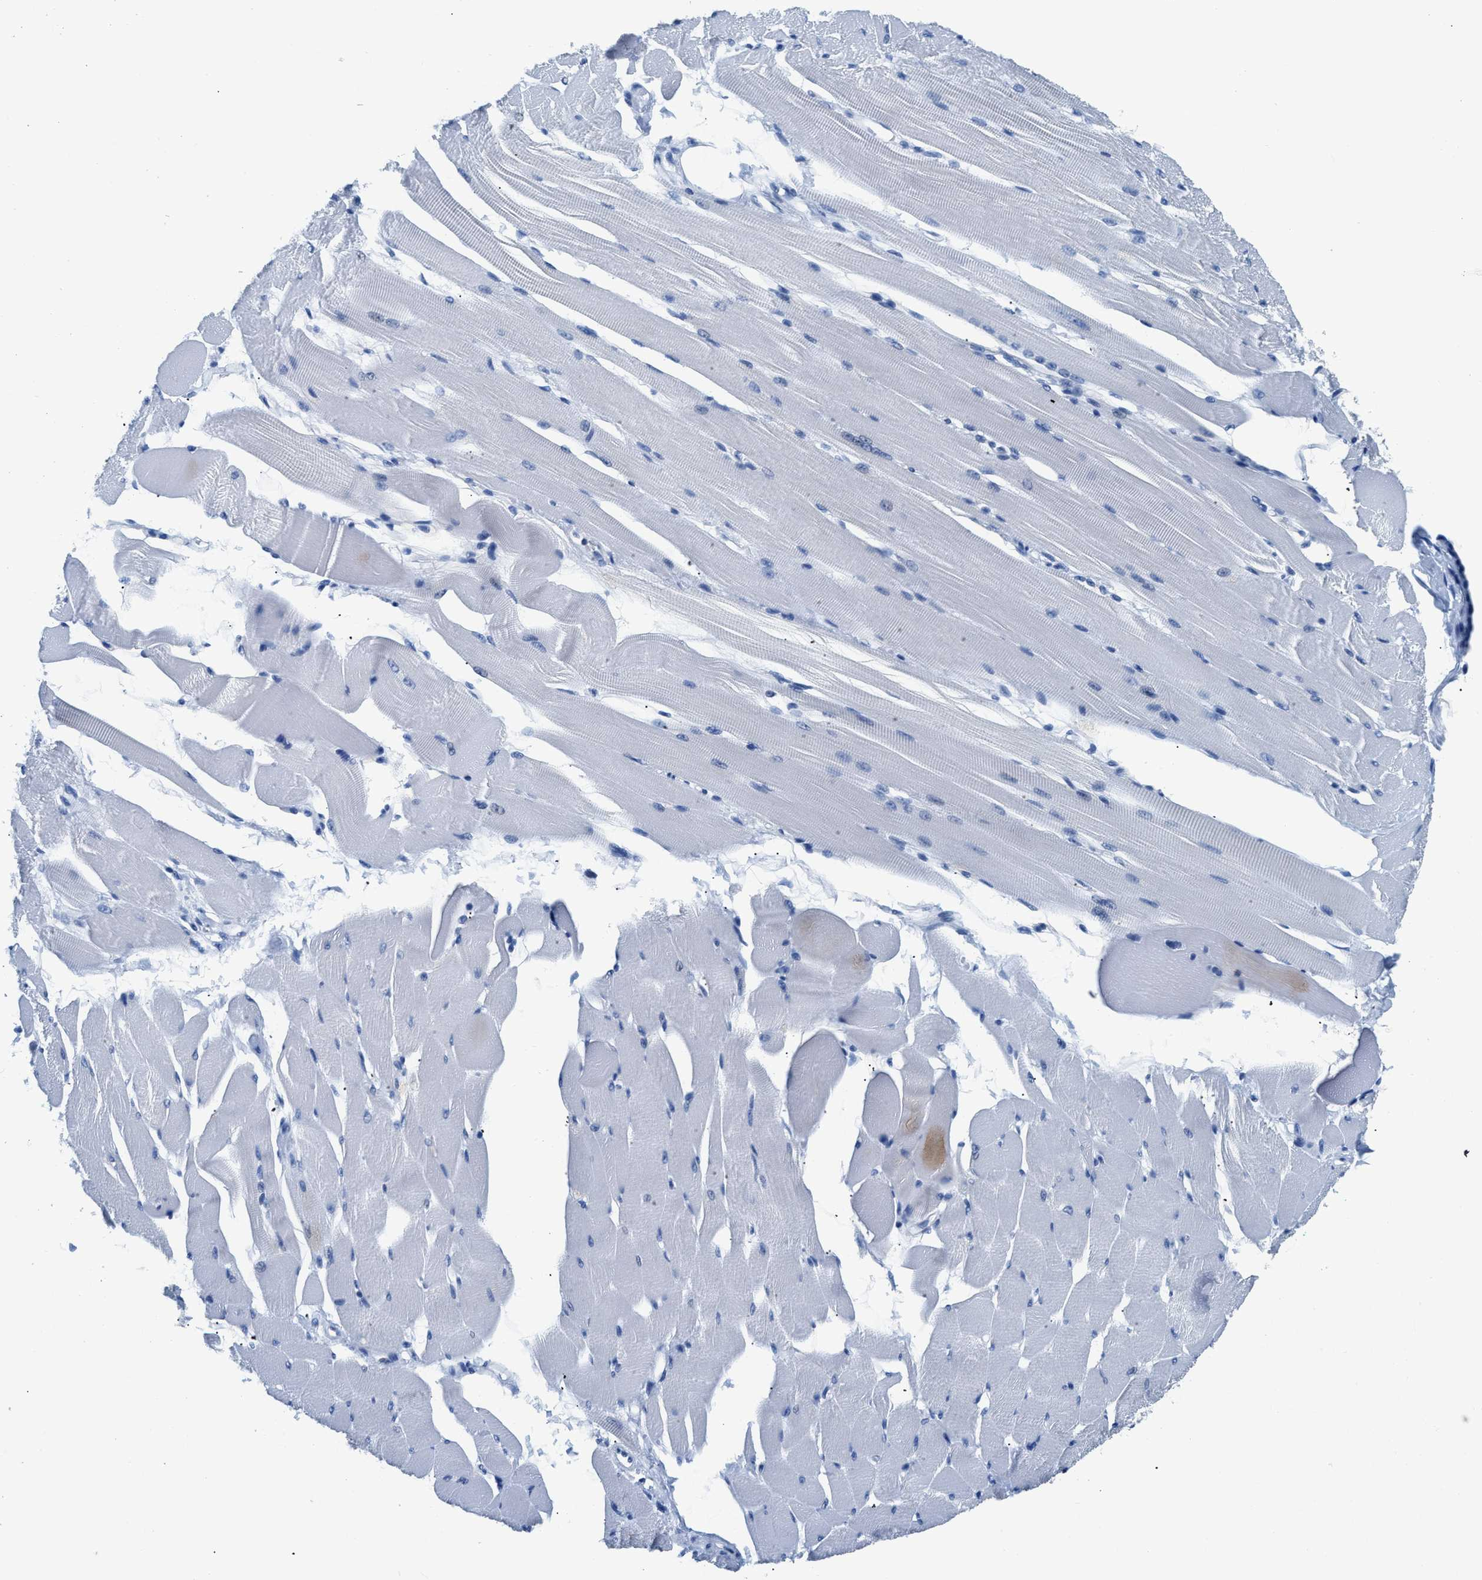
{"staining": {"intensity": "negative", "quantity": "none", "location": "none"}, "tissue": "skeletal muscle", "cell_type": "Myocytes", "image_type": "normal", "snomed": [{"axis": "morphology", "description": "Normal tissue, NOS"}, {"axis": "topography", "description": "Skeletal muscle"}, {"axis": "topography", "description": "Peripheral nerve tissue"}], "caption": "Skeletal muscle stained for a protein using immunohistochemistry shows no expression myocytes.", "gene": "NFATC2", "patient": {"sex": "female", "age": 84}}